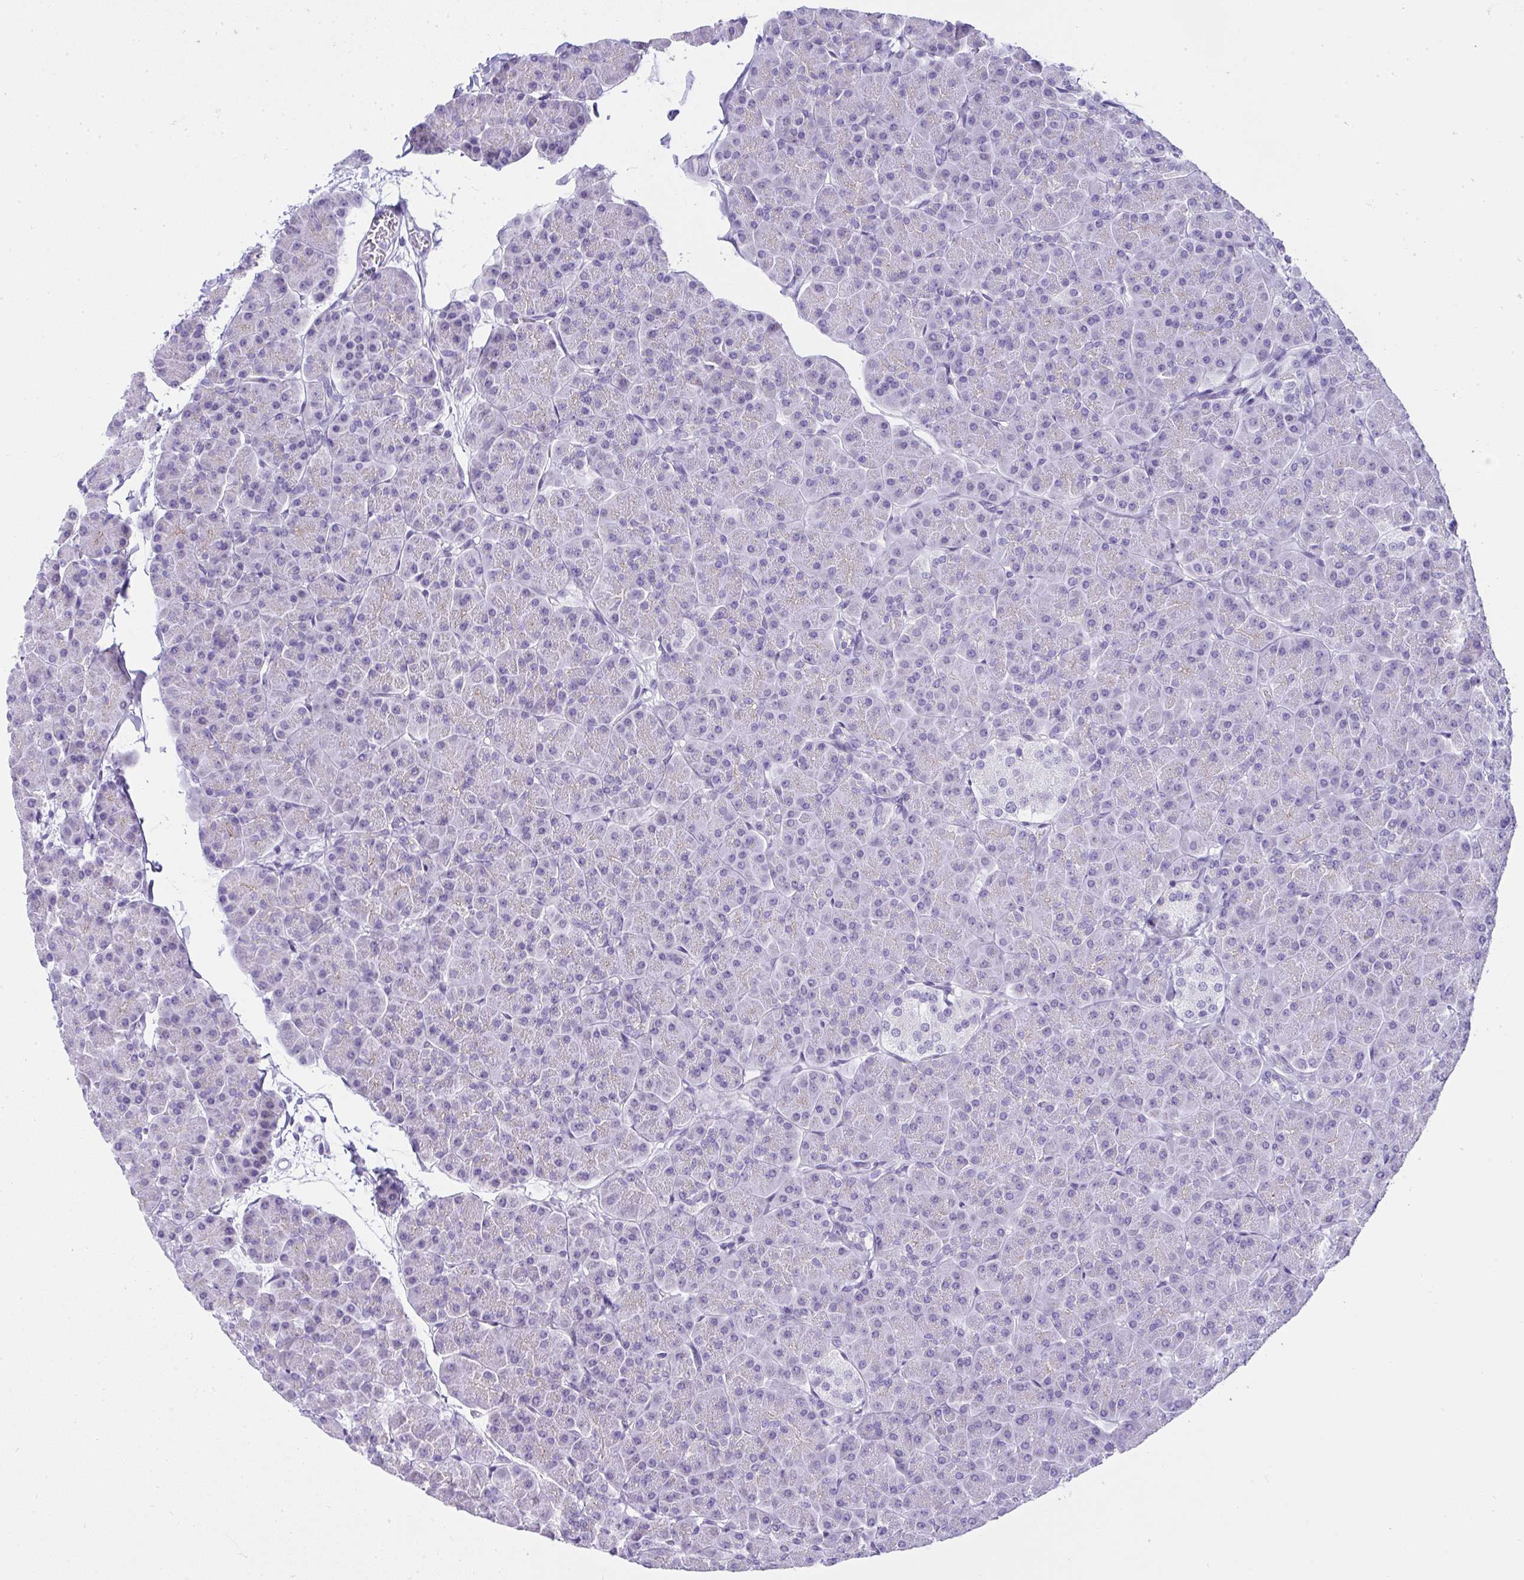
{"staining": {"intensity": "negative", "quantity": "none", "location": "none"}, "tissue": "pancreas", "cell_type": "Exocrine glandular cells", "image_type": "normal", "snomed": [{"axis": "morphology", "description": "Normal tissue, NOS"}, {"axis": "topography", "description": "Pancreas"}, {"axis": "topography", "description": "Peripheral nerve tissue"}], "caption": "Immunohistochemistry histopathology image of benign human pancreas stained for a protein (brown), which shows no expression in exocrine glandular cells.", "gene": "RNF183", "patient": {"sex": "male", "age": 54}}